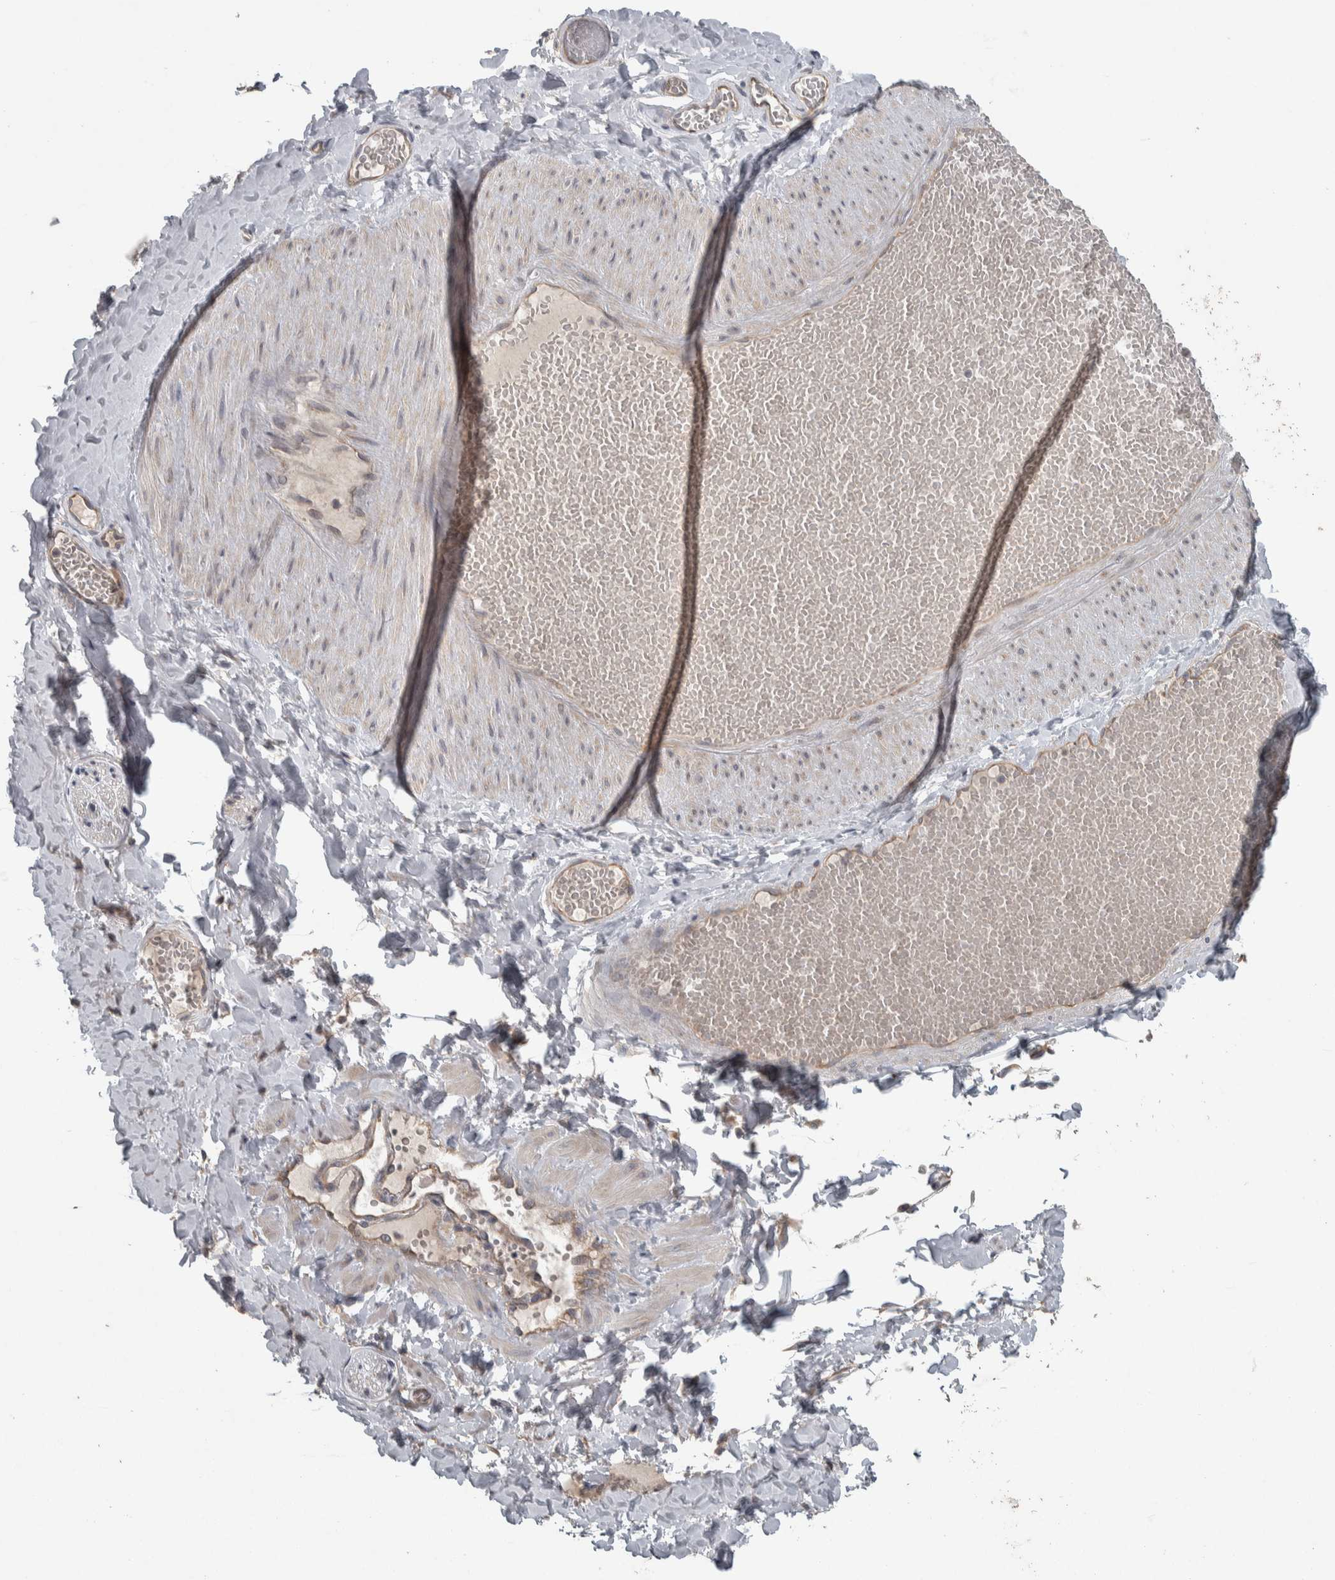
{"staining": {"intensity": "negative", "quantity": "none", "location": "none"}, "tissue": "adipose tissue", "cell_type": "Adipocytes", "image_type": "normal", "snomed": [{"axis": "morphology", "description": "Normal tissue, NOS"}, {"axis": "topography", "description": "Adipose tissue"}, {"axis": "topography", "description": "Vascular tissue"}, {"axis": "topography", "description": "Peripheral nerve tissue"}], "caption": "Adipocytes show no significant protein expression in unremarkable adipose tissue.", "gene": "SRP68", "patient": {"sex": "male", "age": 25}}